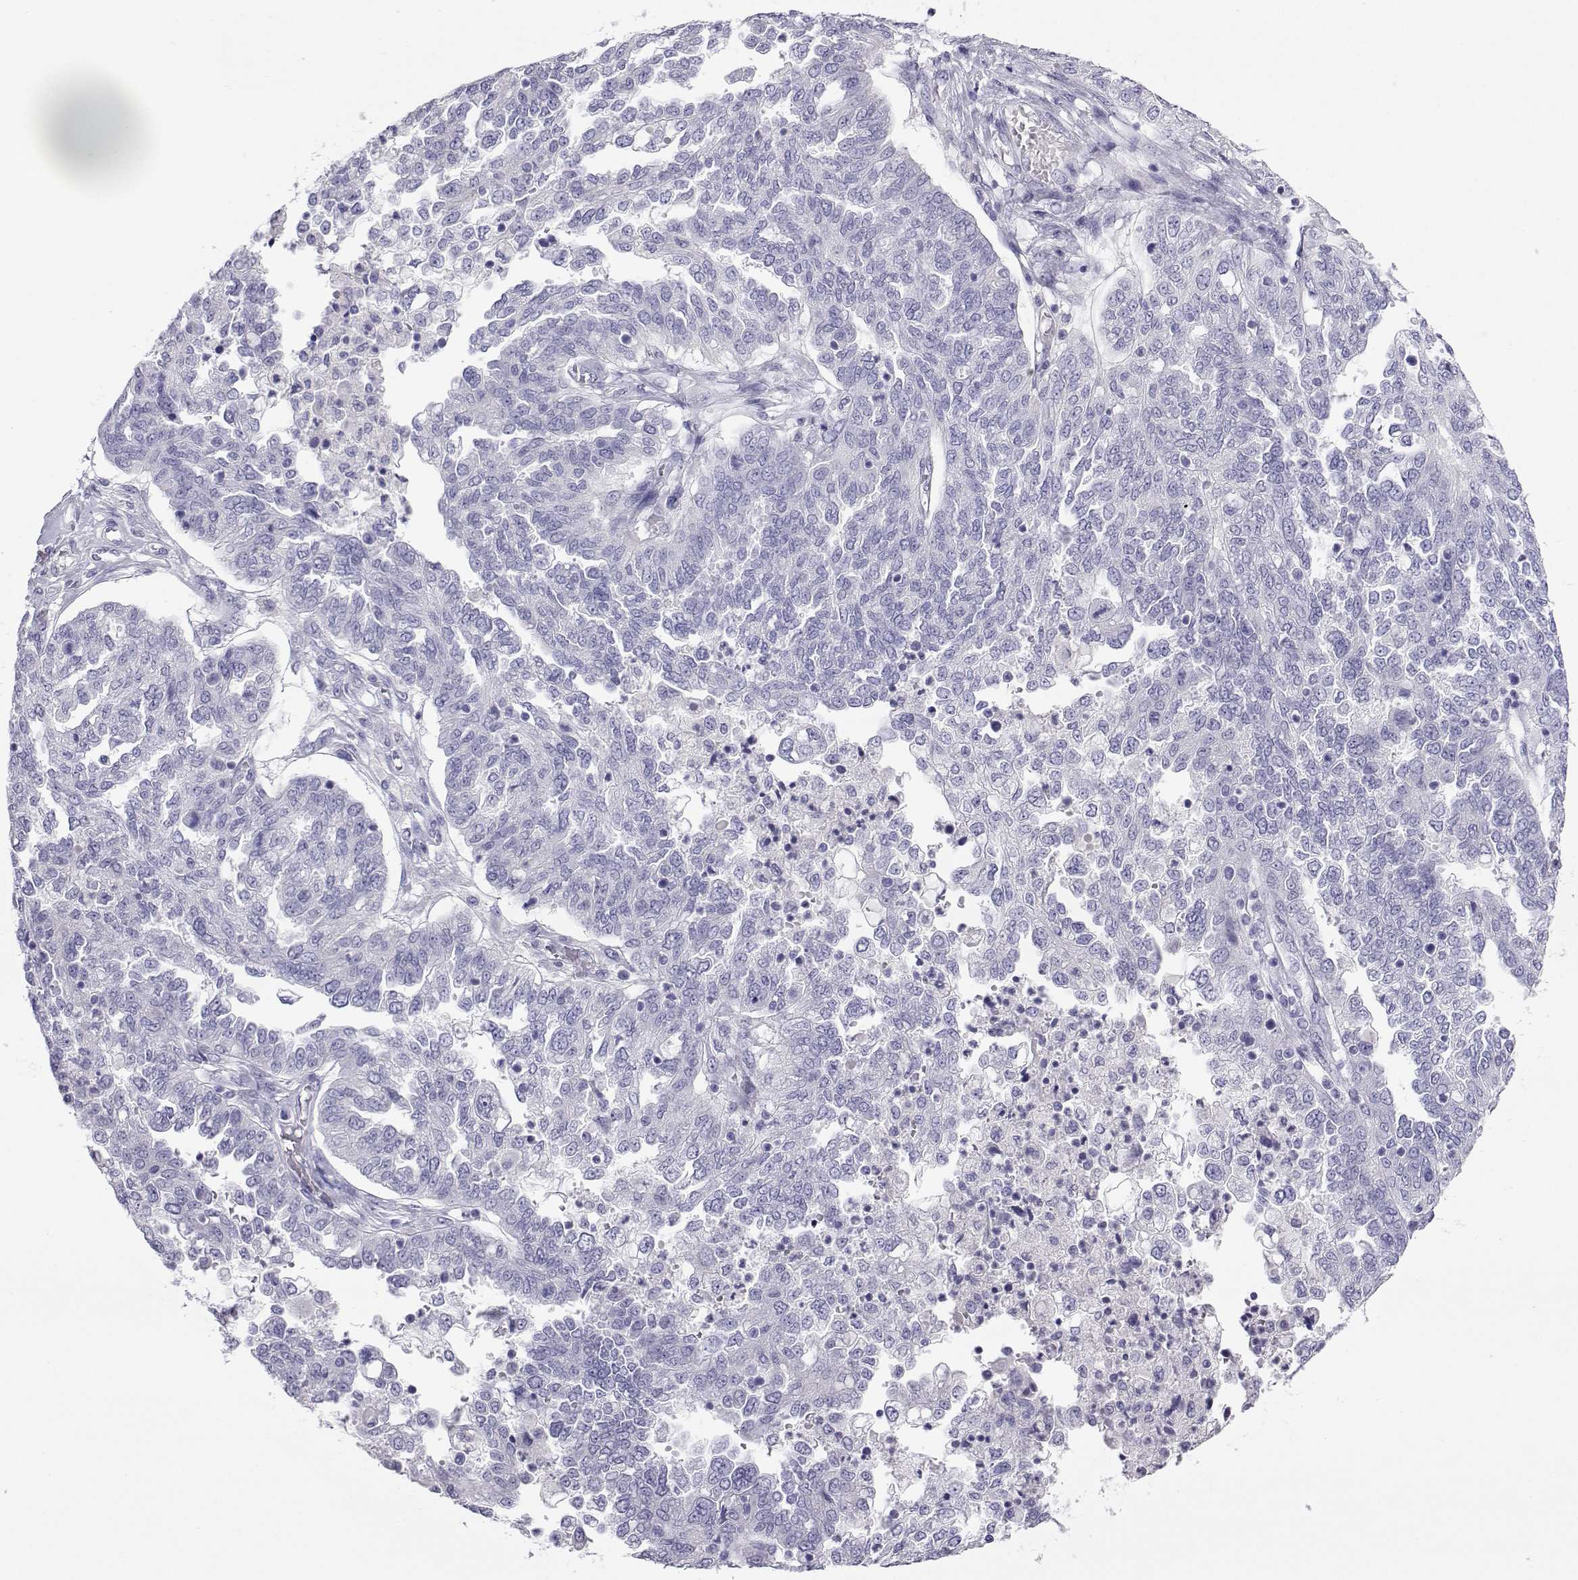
{"staining": {"intensity": "negative", "quantity": "none", "location": "none"}, "tissue": "ovarian cancer", "cell_type": "Tumor cells", "image_type": "cancer", "snomed": [{"axis": "morphology", "description": "Cystadenocarcinoma, serous, NOS"}, {"axis": "topography", "description": "Ovary"}], "caption": "Immunohistochemical staining of ovarian serous cystadenocarcinoma displays no significant expression in tumor cells.", "gene": "PLIN4", "patient": {"sex": "female", "age": 67}}